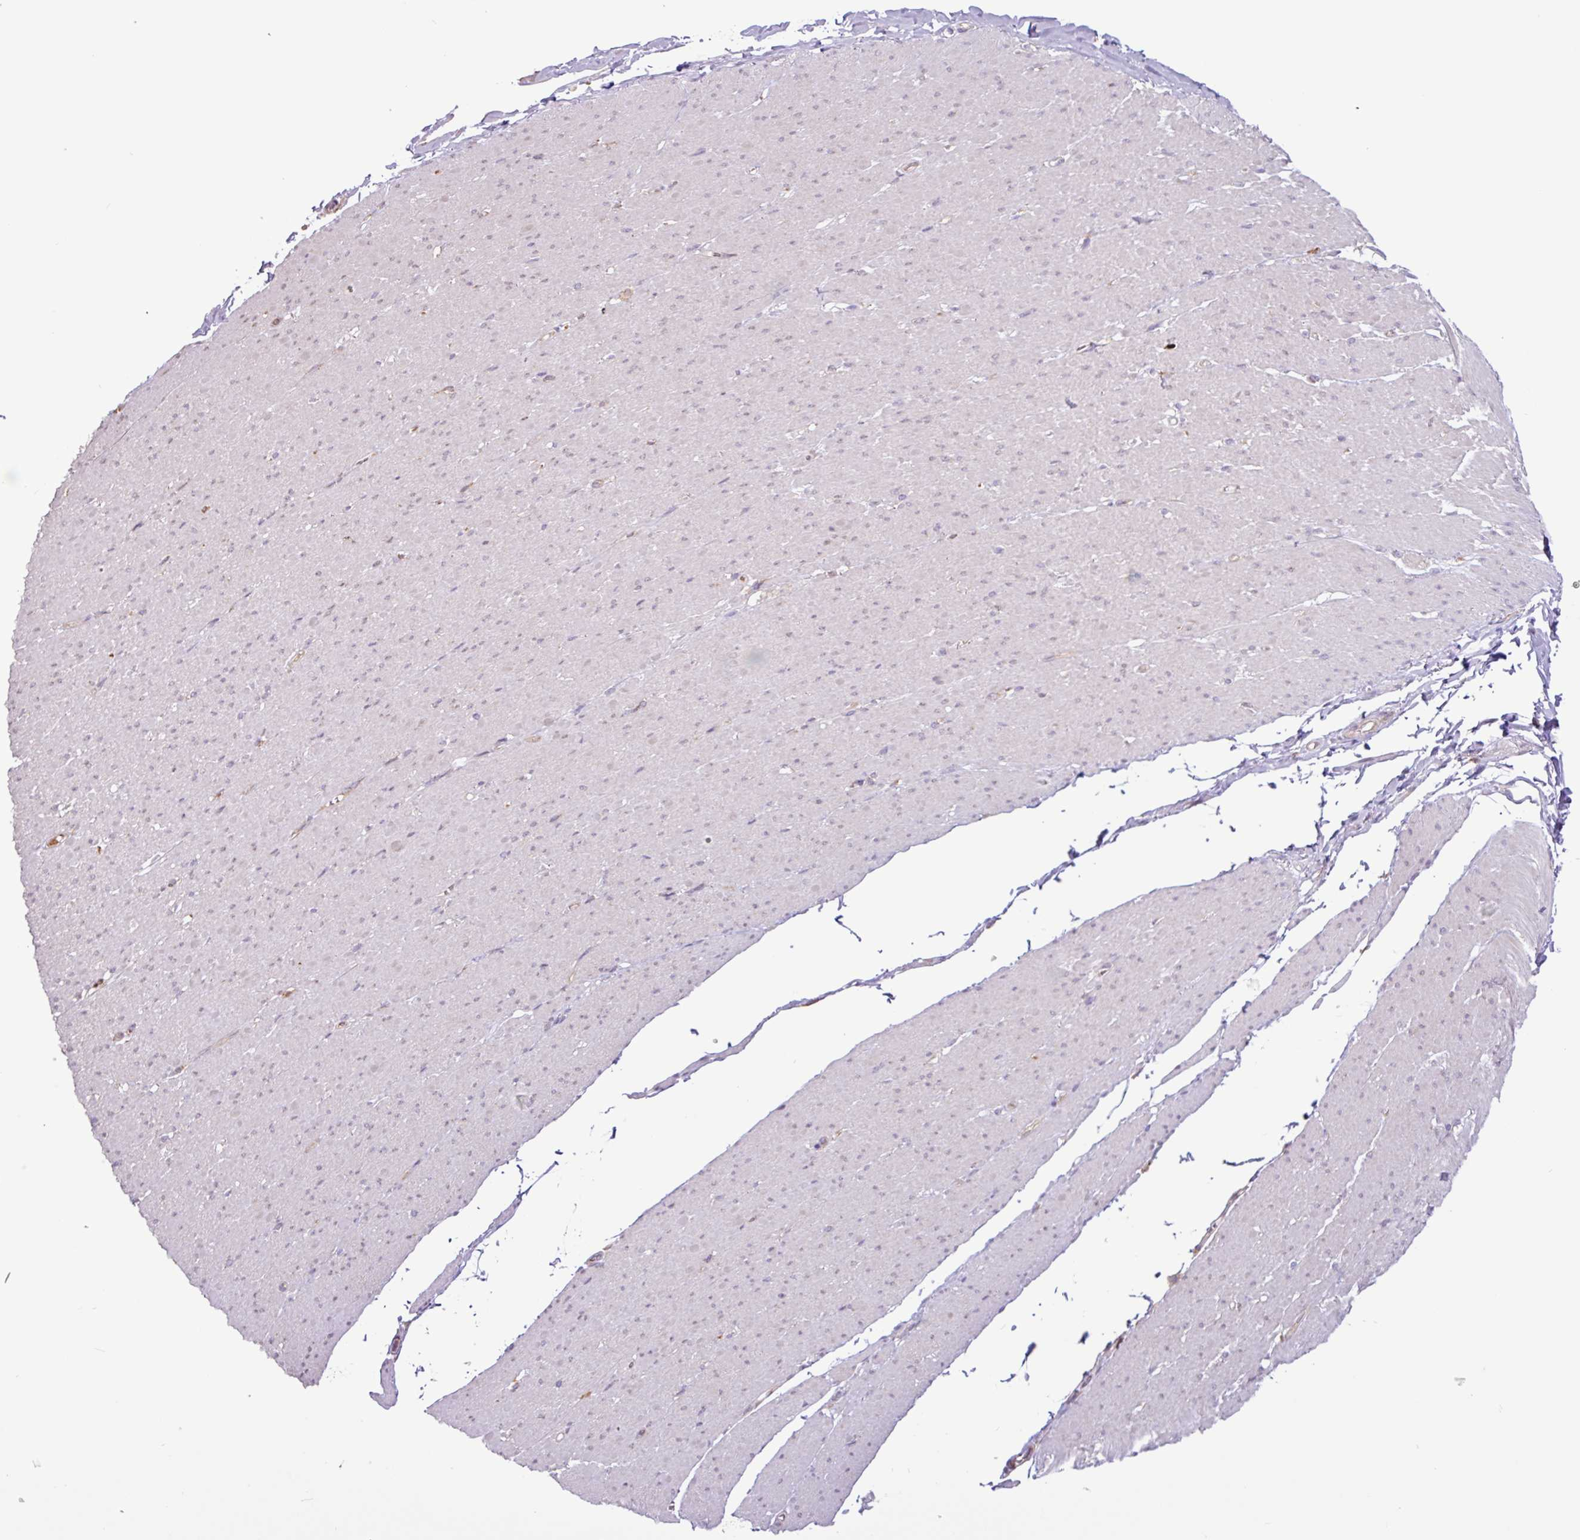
{"staining": {"intensity": "negative", "quantity": "none", "location": "none"}, "tissue": "smooth muscle", "cell_type": "Smooth muscle cells", "image_type": "normal", "snomed": [{"axis": "morphology", "description": "Normal tissue, NOS"}, {"axis": "topography", "description": "Smooth muscle"}, {"axis": "topography", "description": "Rectum"}], "caption": "A high-resolution photomicrograph shows IHC staining of unremarkable smooth muscle, which shows no significant positivity in smooth muscle cells. The staining is performed using DAB (3,3'-diaminobenzidine) brown chromogen with nuclei counter-stained in using hematoxylin.", "gene": "ACTR3B", "patient": {"sex": "male", "age": 53}}